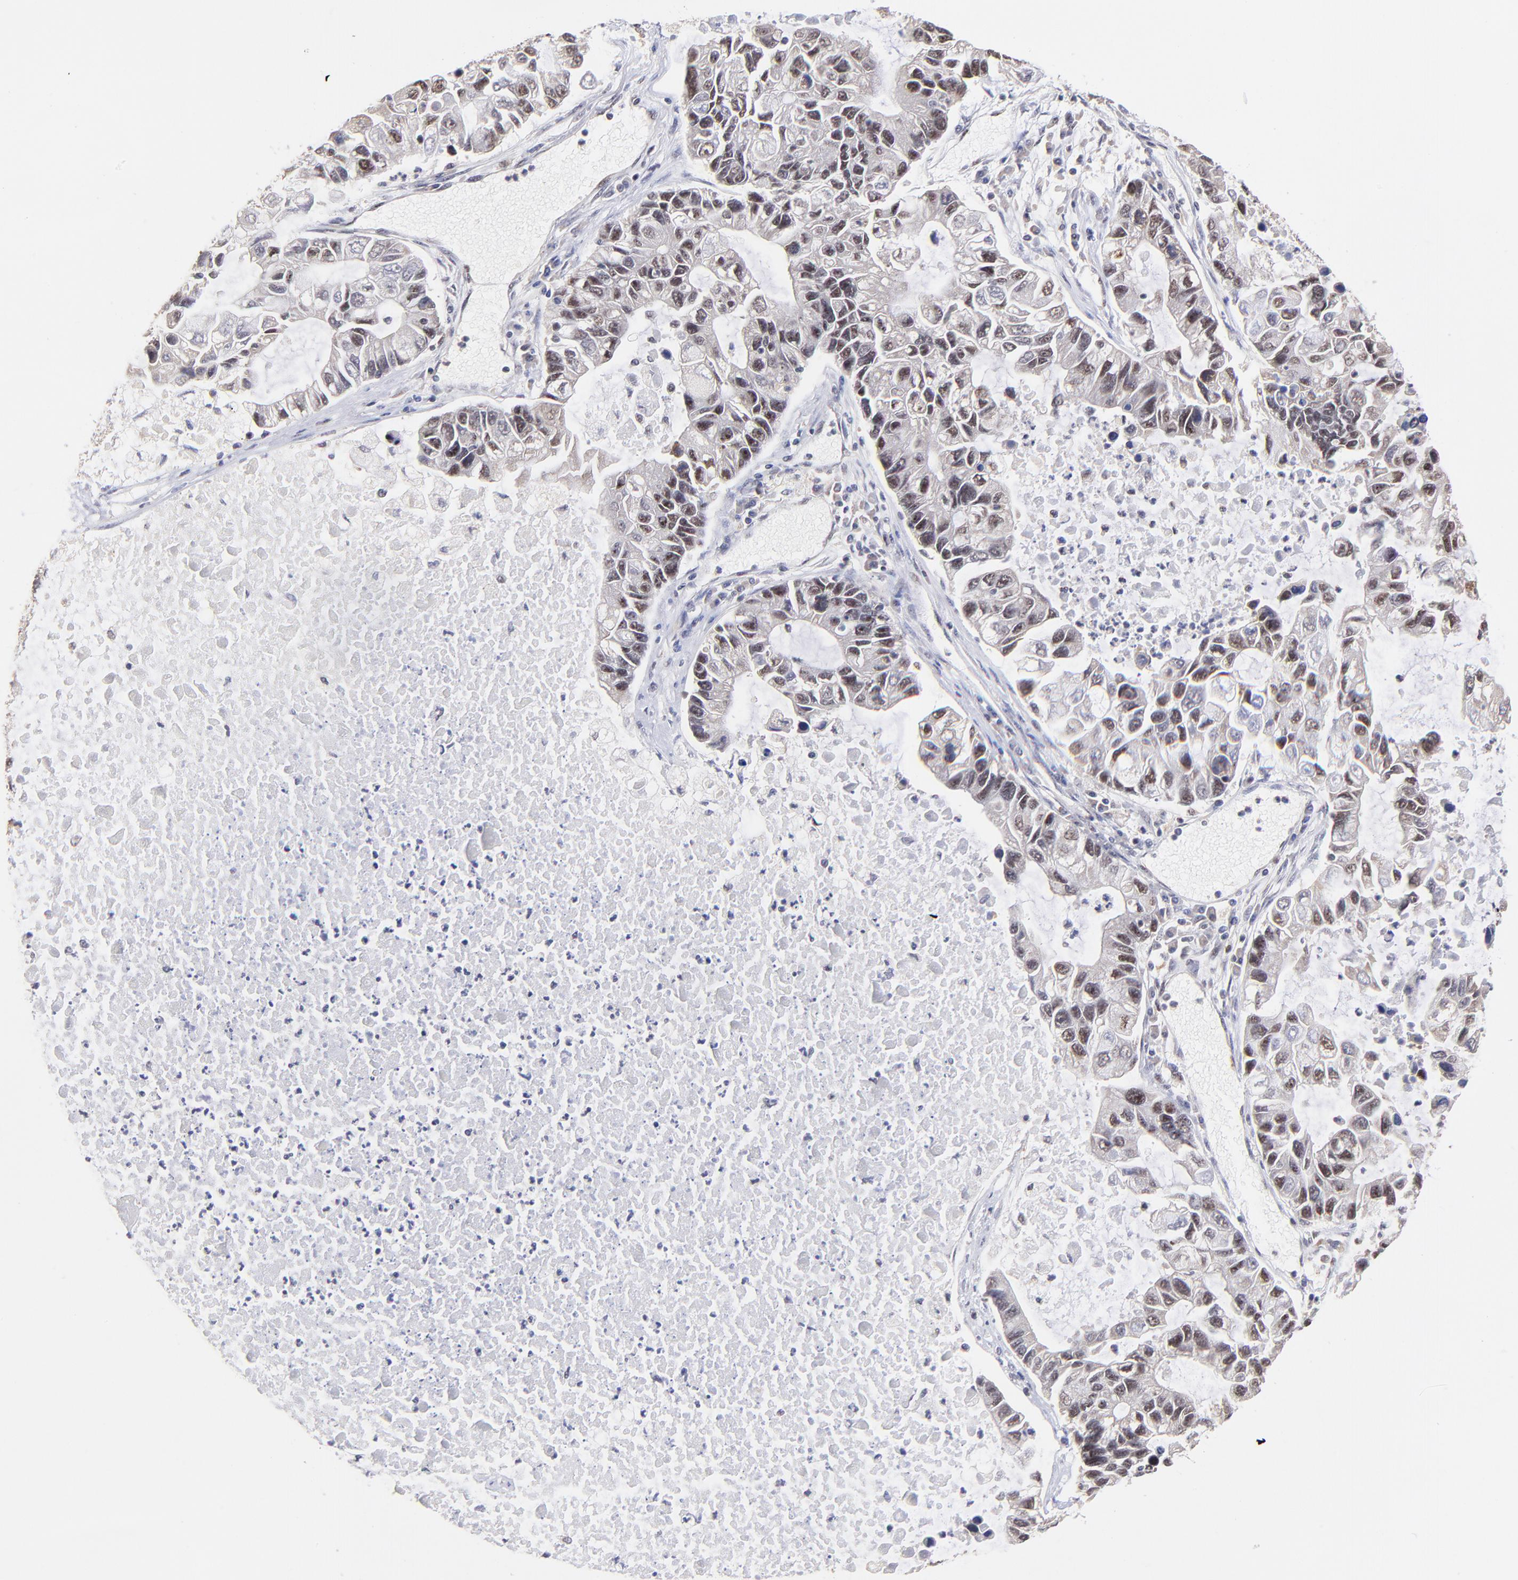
{"staining": {"intensity": "weak", "quantity": "25%-75%", "location": "nuclear"}, "tissue": "lung cancer", "cell_type": "Tumor cells", "image_type": "cancer", "snomed": [{"axis": "morphology", "description": "Adenocarcinoma, NOS"}, {"axis": "topography", "description": "Lung"}], "caption": "Protein expression analysis of human lung cancer reveals weak nuclear expression in about 25%-75% of tumor cells. (DAB (3,3'-diaminobenzidine) IHC with brightfield microscopy, high magnification).", "gene": "ZNF670", "patient": {"sex": "female", "age": 51}}